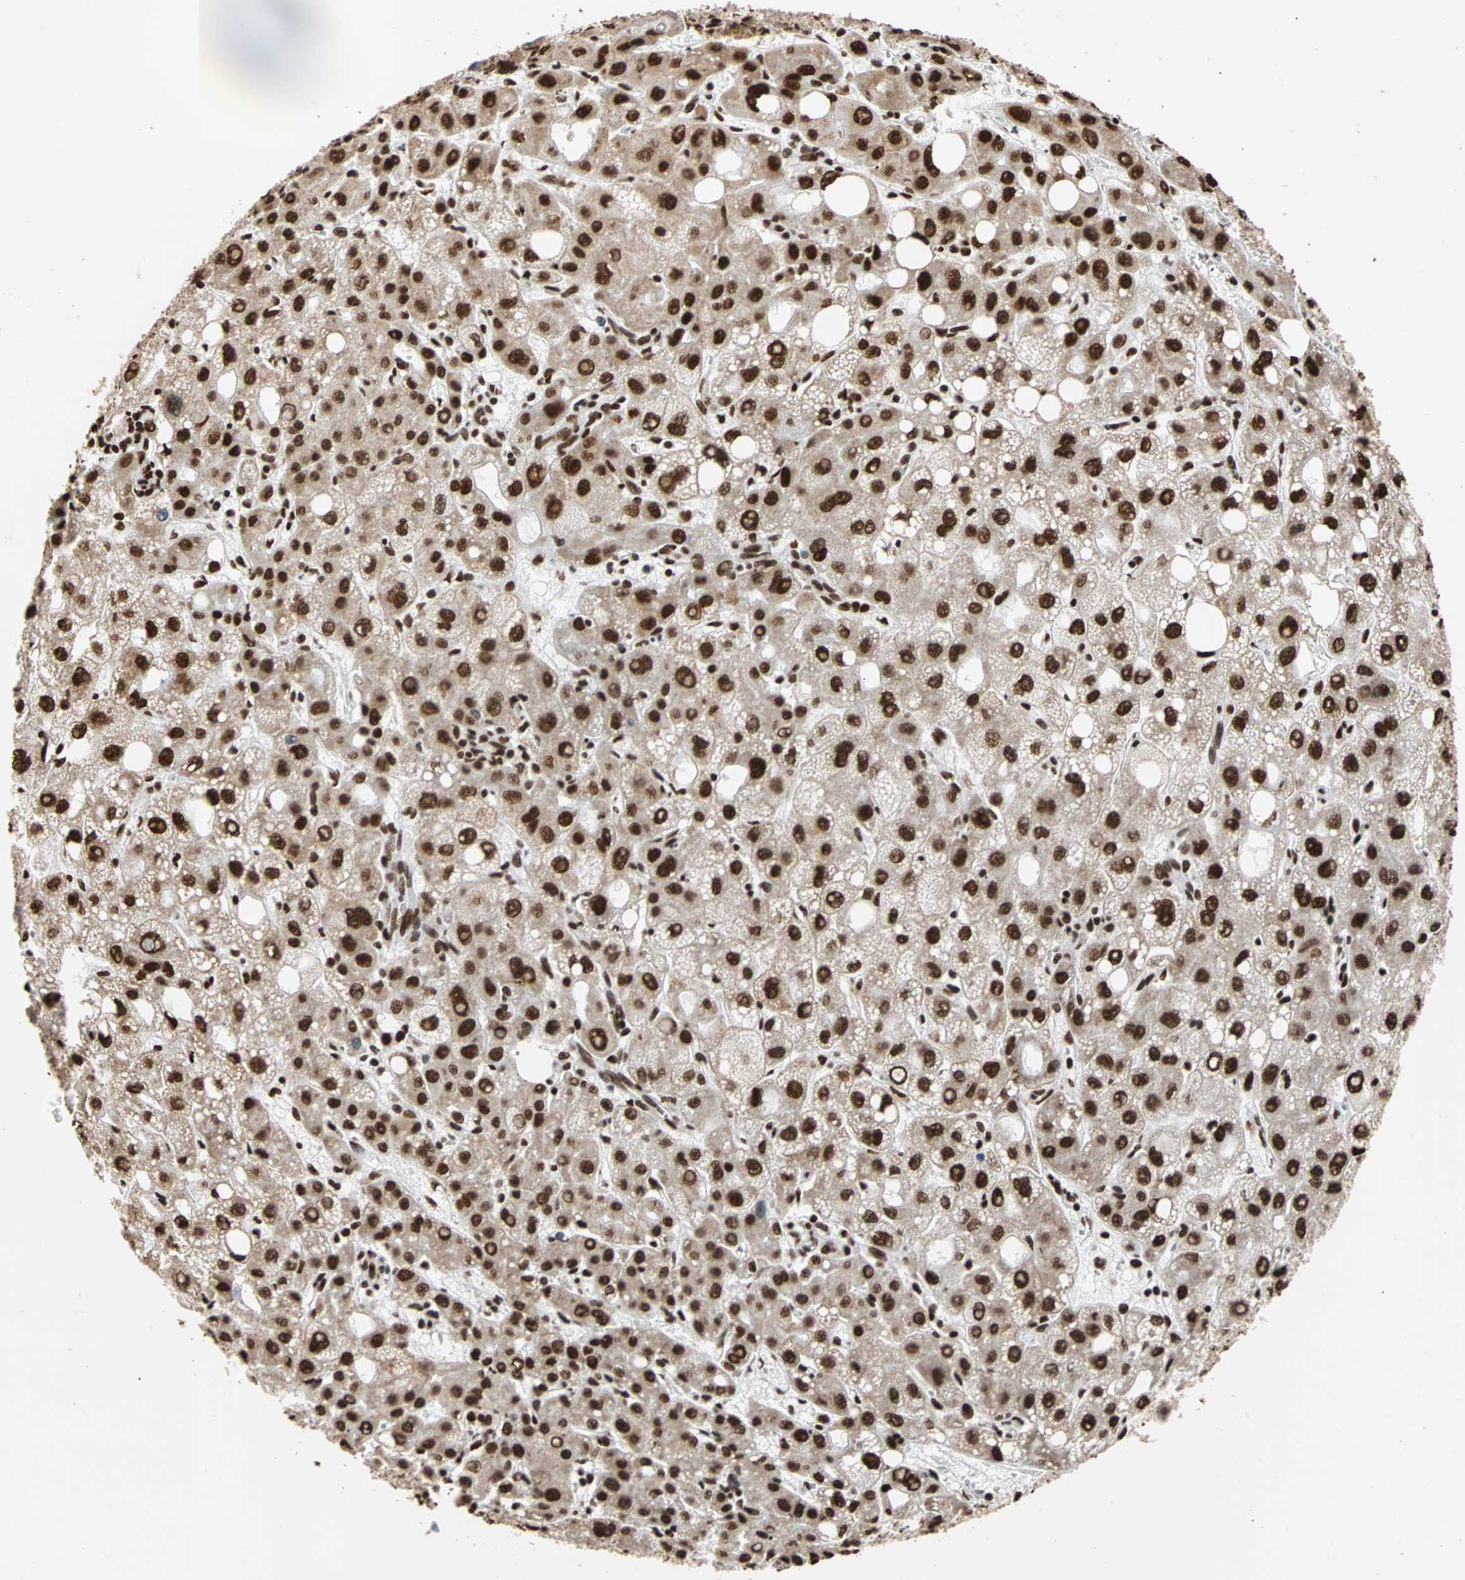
{"staining": {"intensity": "strong", "quantity": ">75%", "location": "nuclear"}, "tissue": "liver cancer", "cell_type": "Tumor cells", "image_type": "cancer", "snomed": [{"axis": "morphology", "description": "Carcinoma, Hepatocellular, NOS"}, {"axis": "topography", "description": "Liver"}], "caption": "A brown stain highlights strong nuclear staining of a protein in hepatocellular carcinoma (liver) tumor cells.", "gene": "ILF2", "patient": {"sex": "male", "age": 55}}